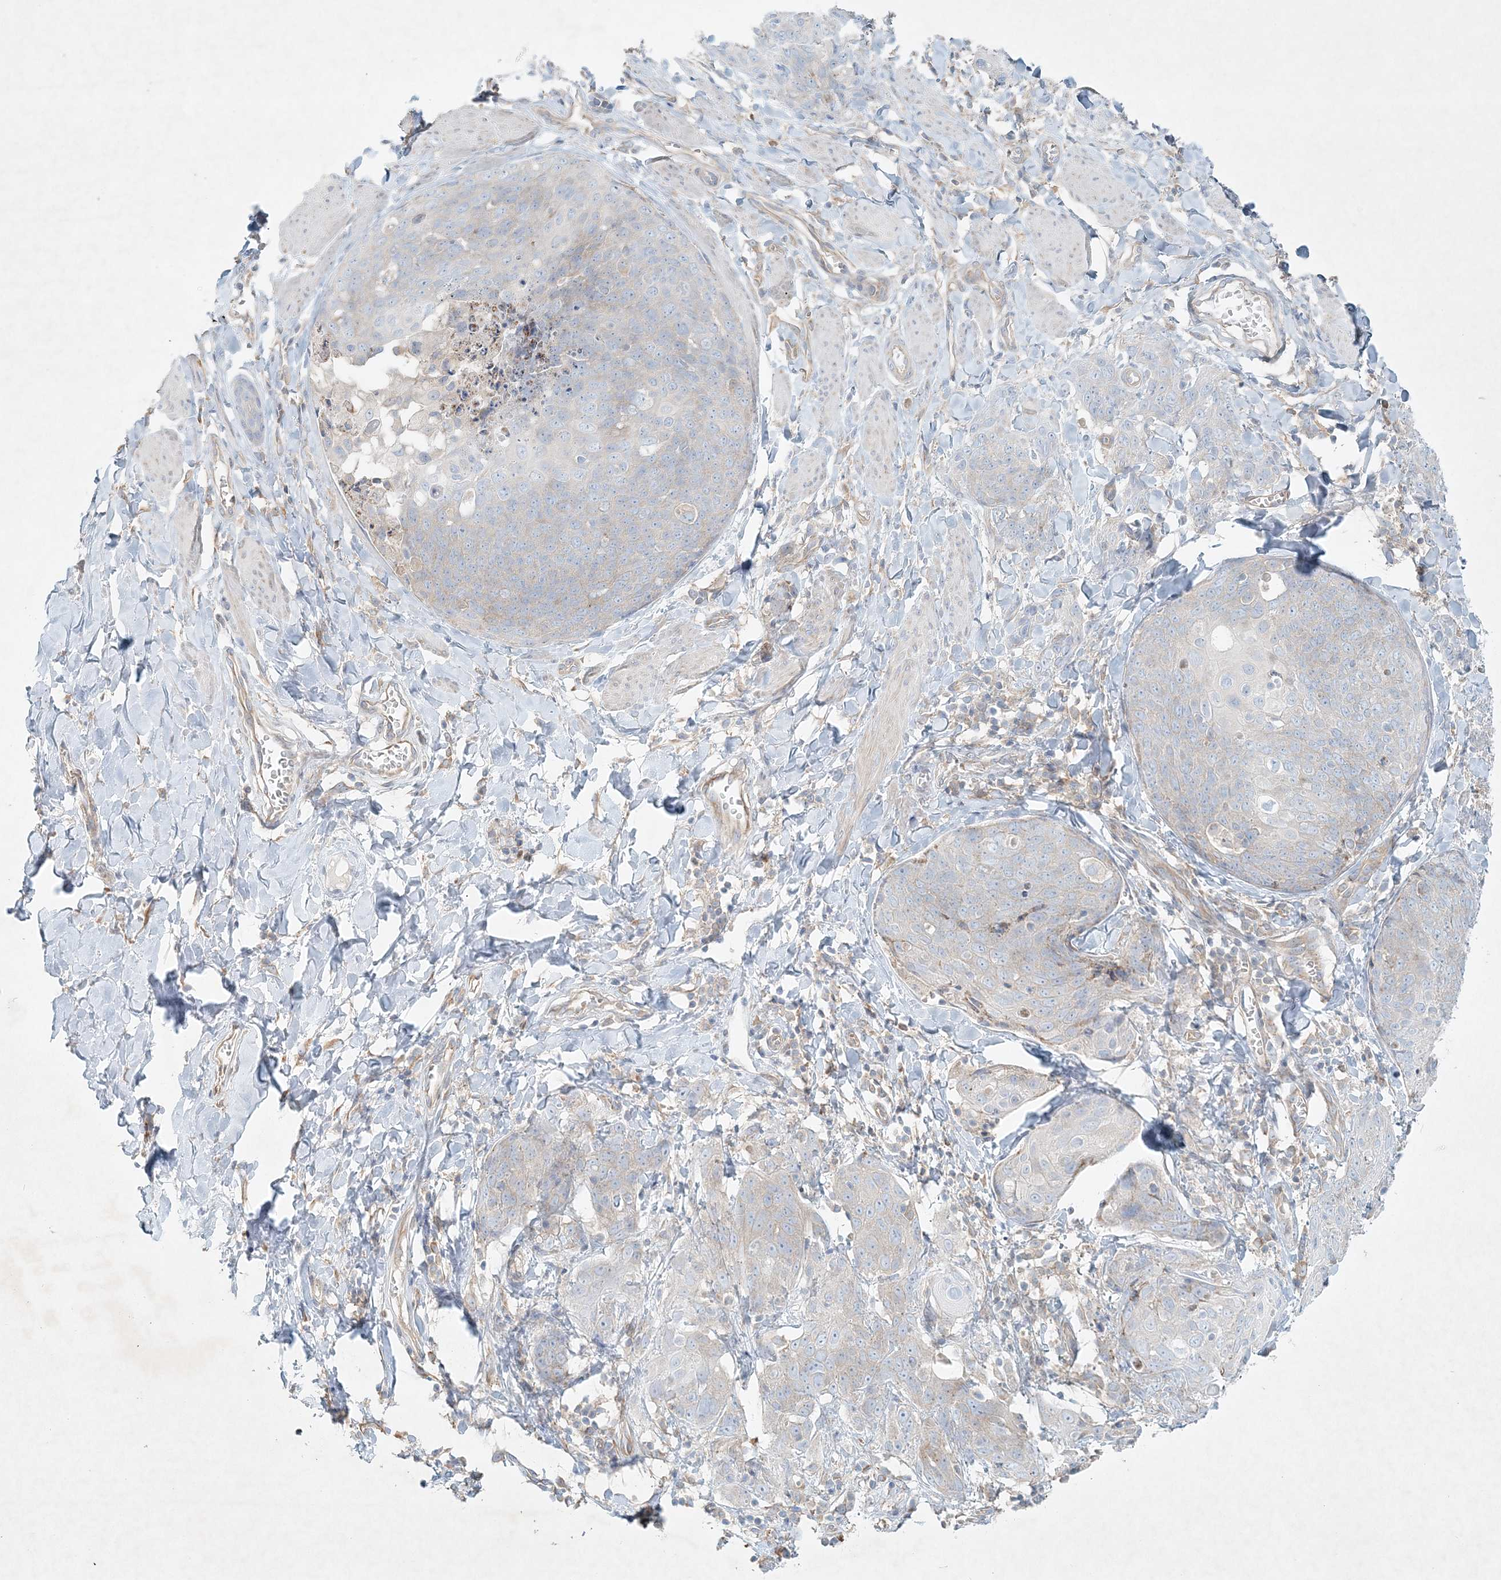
{"staining": {"intensity": "negative", "quantity": "none", "location": "none"}, "tissue": "skin cancer", "cell_type": "Tumor cells", "image_type": "cancer", "snomed": [{"axis": "morphology", "description": "Squamous cell carcinoma, NOS"}, {"axis": "topography", "description": "Skin"}, {"axis": "topography", "description": "Vulva"}], "caption": "Tumor cells are negative for brown protein staining in skin cancer (squamous cell carcinoma).", "gene": "STK11IP", "patient": {"sex": "female", "age": 85}}